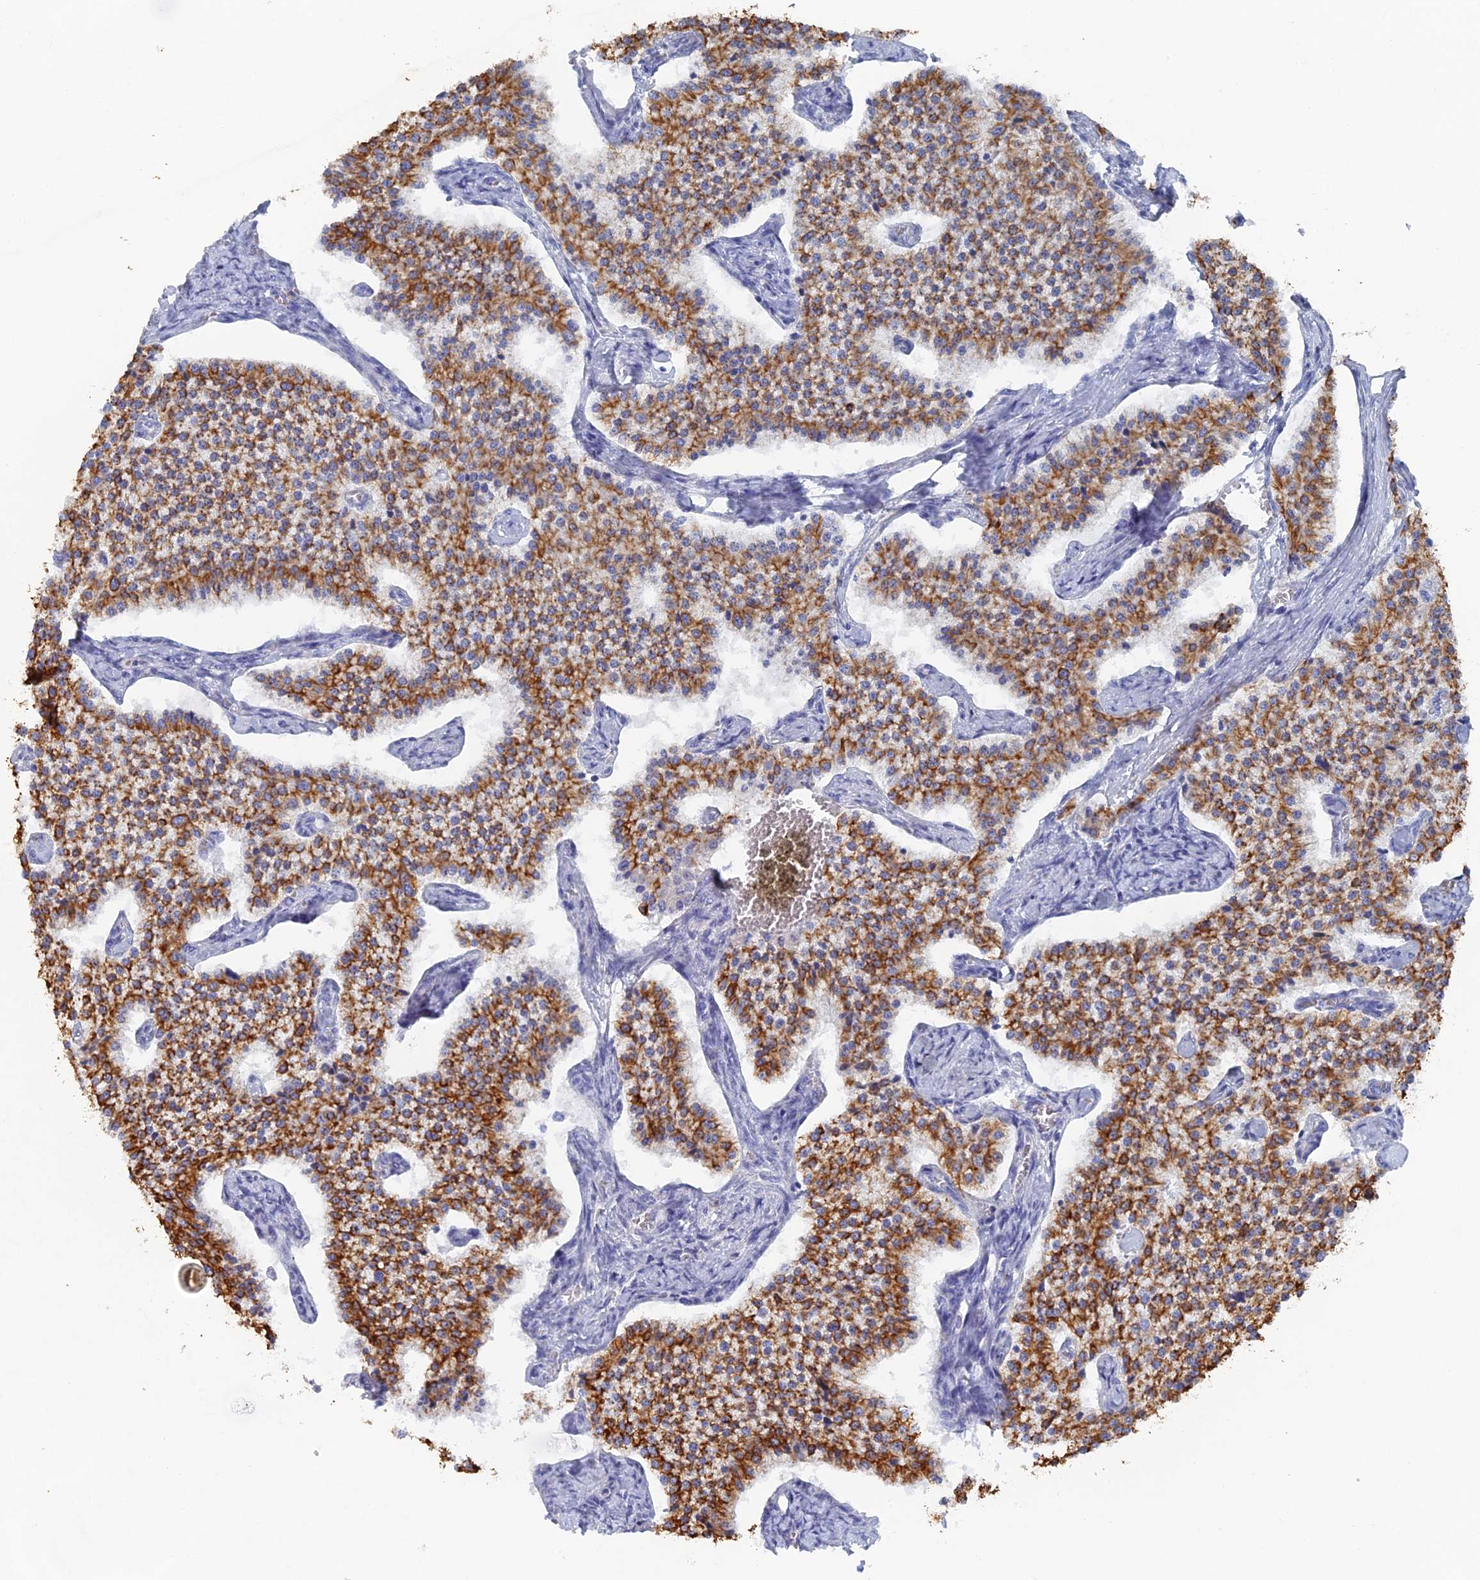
{"staining": {"intensity": "strong", "quantity": "25%-75%", "location": "cytoplasmic/membranous"}, "tissue": "carcinoid", "cell_type": "Tumor cells", "image_type": "cancer", "snomed": [{"axis": "morphology", "description": "Carcinoid, malignant, NOS"}, {"axis": "topography", "description": "Colon"}], "caption": "Immunohistochemical staining of human malignant carcinoid displays high levels of strong cytoplasmic/membranous protein positivity in approximately 25%-75% of tumor cells. (IHC, brightfield microscopy, high magnification).", "gene": "SRFBP1", "patient": {"sex": "female", "age": 52}}